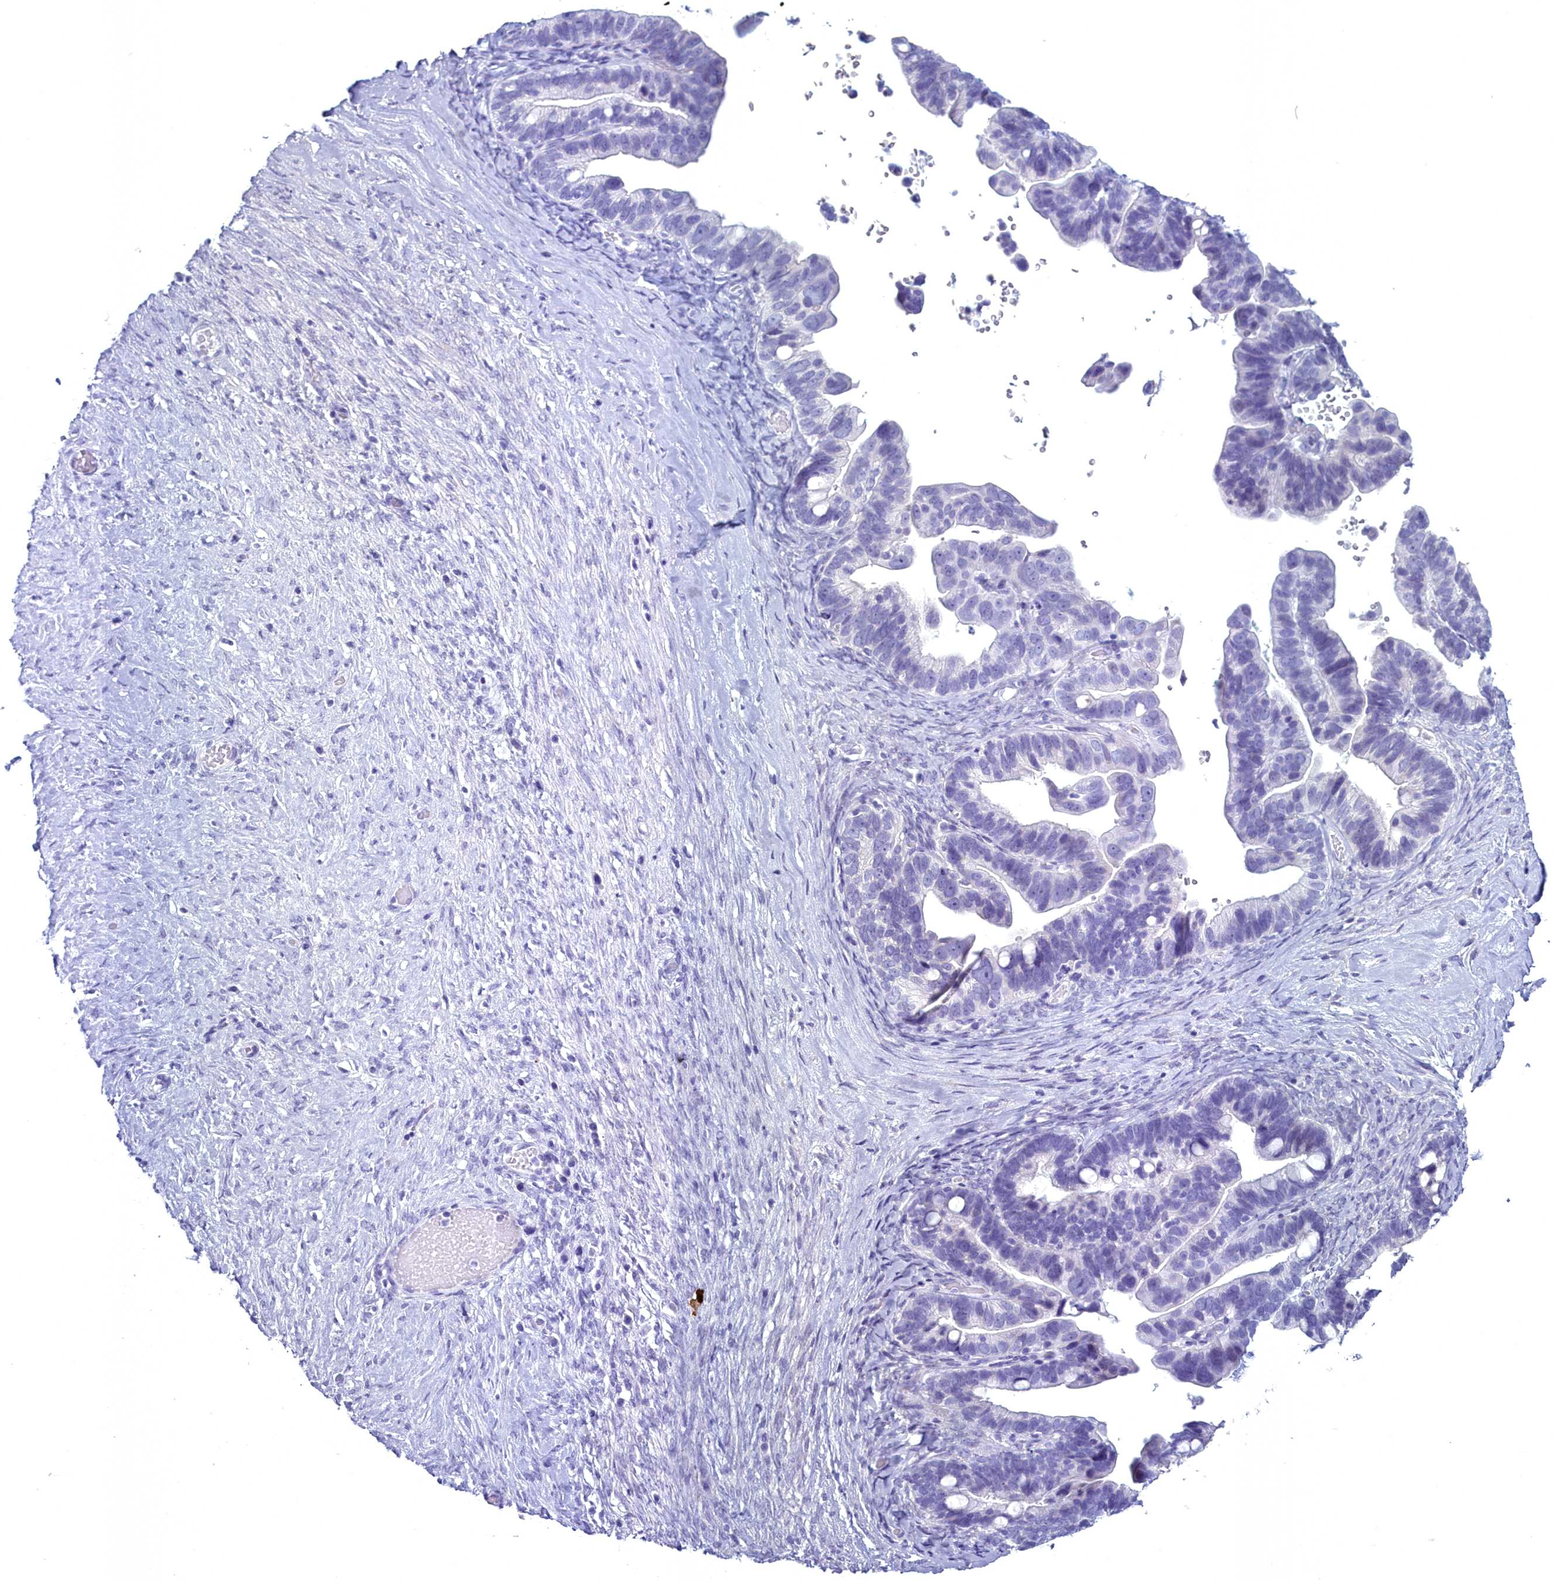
{"staining": {"intensity": "negative", "quantity": "none", "location": "none"}, "tissue": "ovarian cancer", "cell_type": "Tumor cells", "image_type": "cancer", "snomed": [{"axis": "morphology", "description": "Cystadenocarcinoma, serous, NOS"}, {"axis": "topography", "description": "Ovary"}], "caption": "This is an immunohistochemistry (IHC) histopathology image of human ovarian cancer (serous cystadenocarcinoma). There is no positivity in tumor cells.", "gene": "MAP6", "patient": {"sex": "female", "age": 56}}